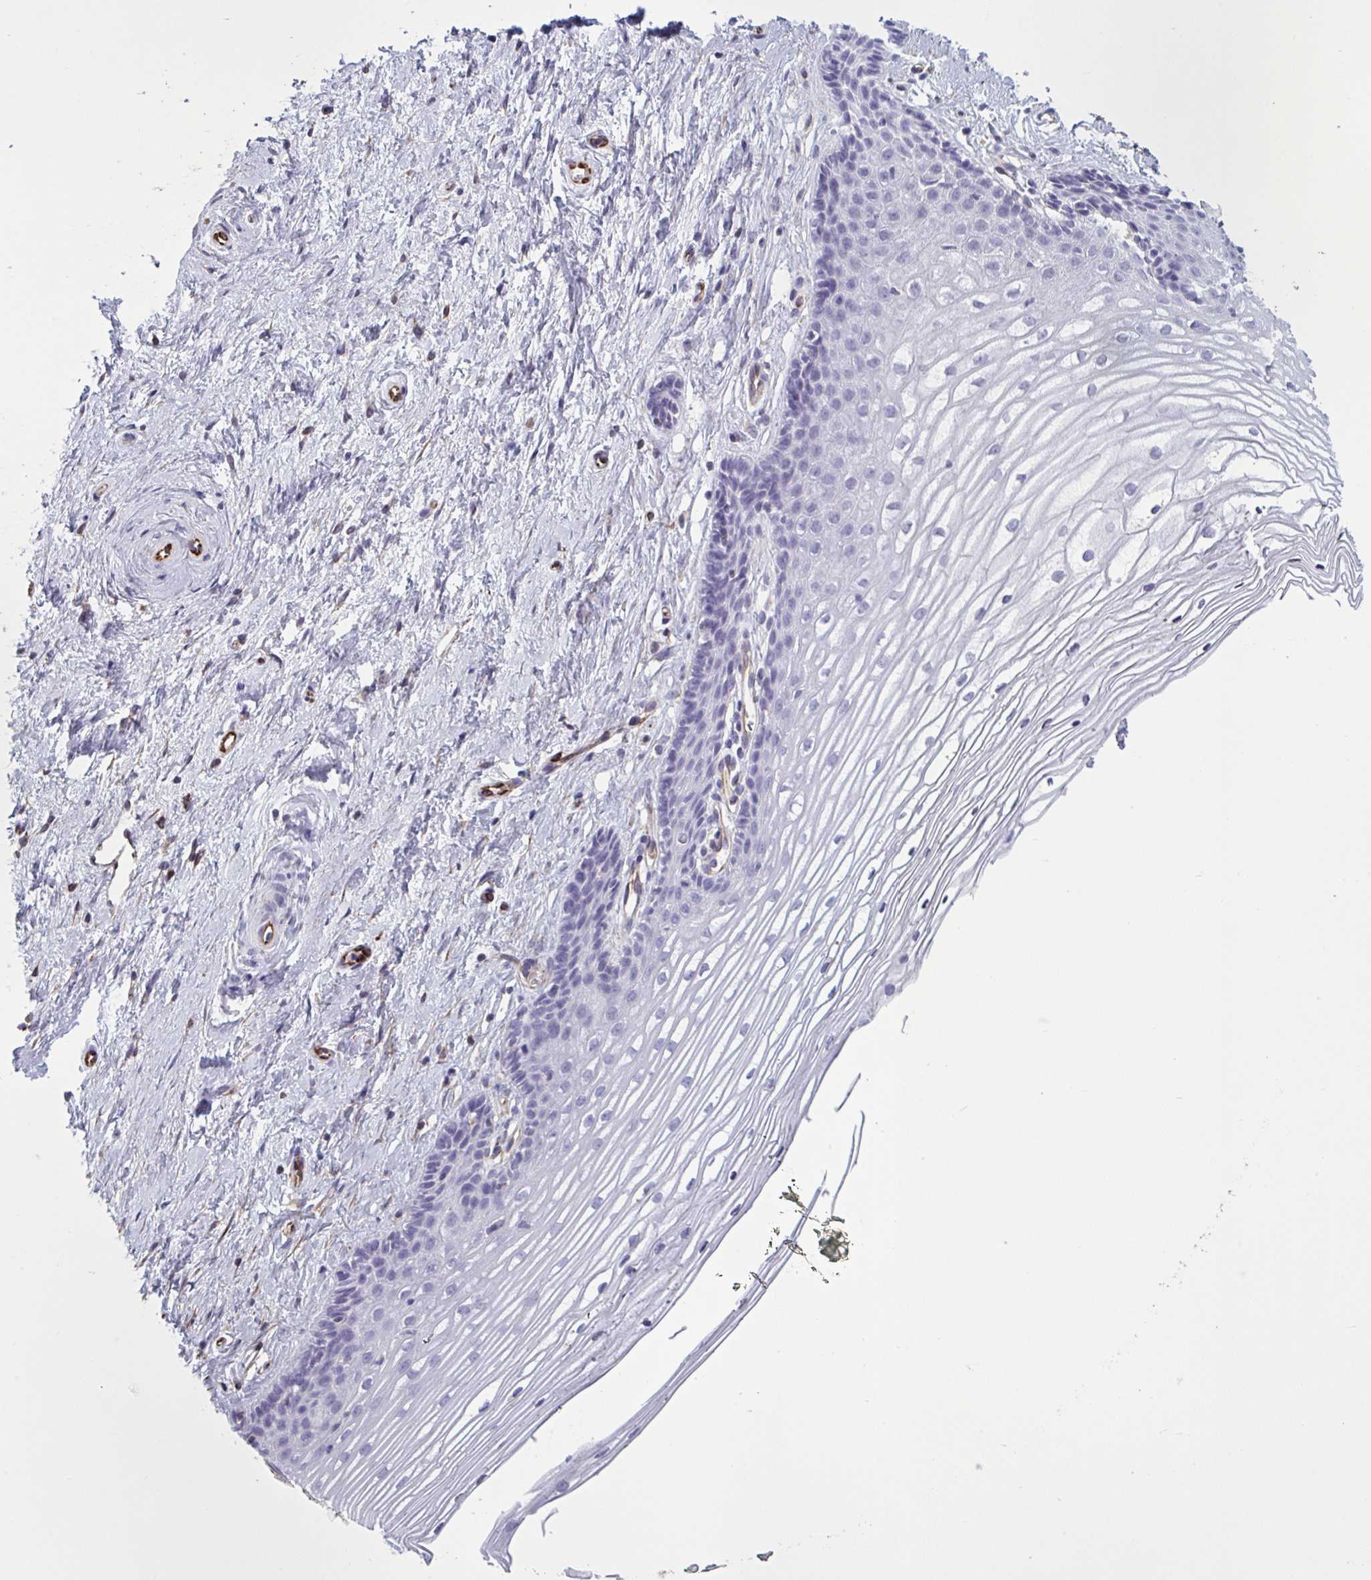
{"staining": {"intensity": "negative", "quantity": "none", "location": "none"}, "tissue": "cervix", "cell_type": "Glandular cells", "image_type": "normal", "snomed": [{"axis": "morphology", "description": "Normal tissue, NOS"}, {"axis": "topography", "description": "Cervix"}], "caption": "Immunohistochemical staining of unremarkable human cervix reveals no significant staining in glandular cells. (Brightfield microscopy of DAB (3,3'-diaminobenzidine) immunohistochemistry (IHC) at high magnification).", "gene": "OR1L3", "patient": {"sex": "female", "age": 40}}